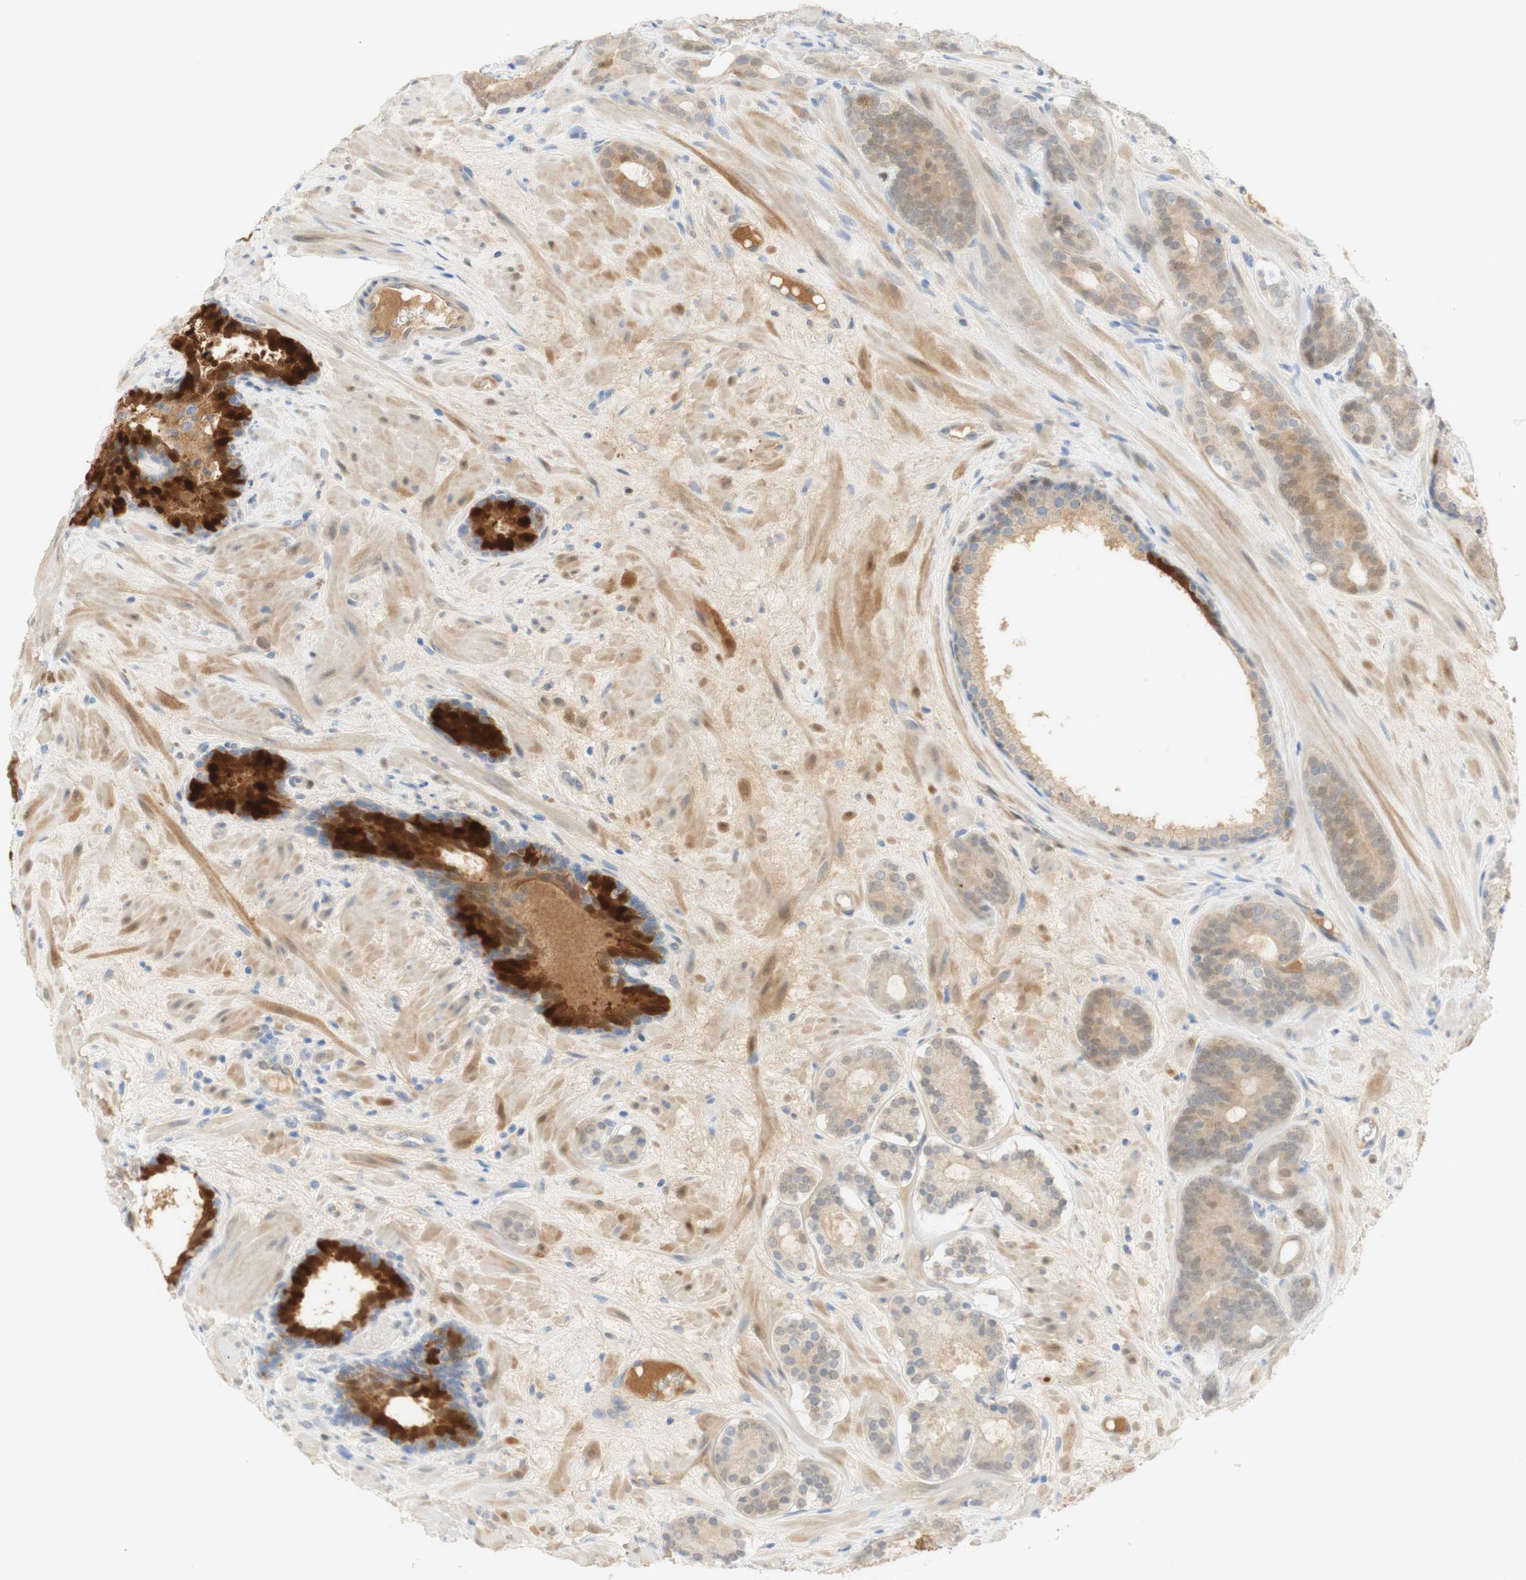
{"staining": {"intensity": "weak", "quantity": ">75%", "location": "cytoplasmic/membranous"}, "tissue": "prostate cancer", "cell_type": "Tumor cells", "image_type": "cancer", "snomed": [{"axis": "morphology", "description": "Adenocarcinoma, Low grade"}, {"axis": "topography", "description": "Prostate"}], "caption": "Adenocarcinoma (low-grade) (prostate) tissue reveals weak cytoplasmic/membranous positivity in about >75% of tumor cells The staining is performed using DAB (3,3'-diaminobenzidine) brown chromogen to label protein expression. The nuclei are counter-stained blue using hematoxylin.", "gene": "SELENBP1", "patient": {"sex": "male", "age": 63}}